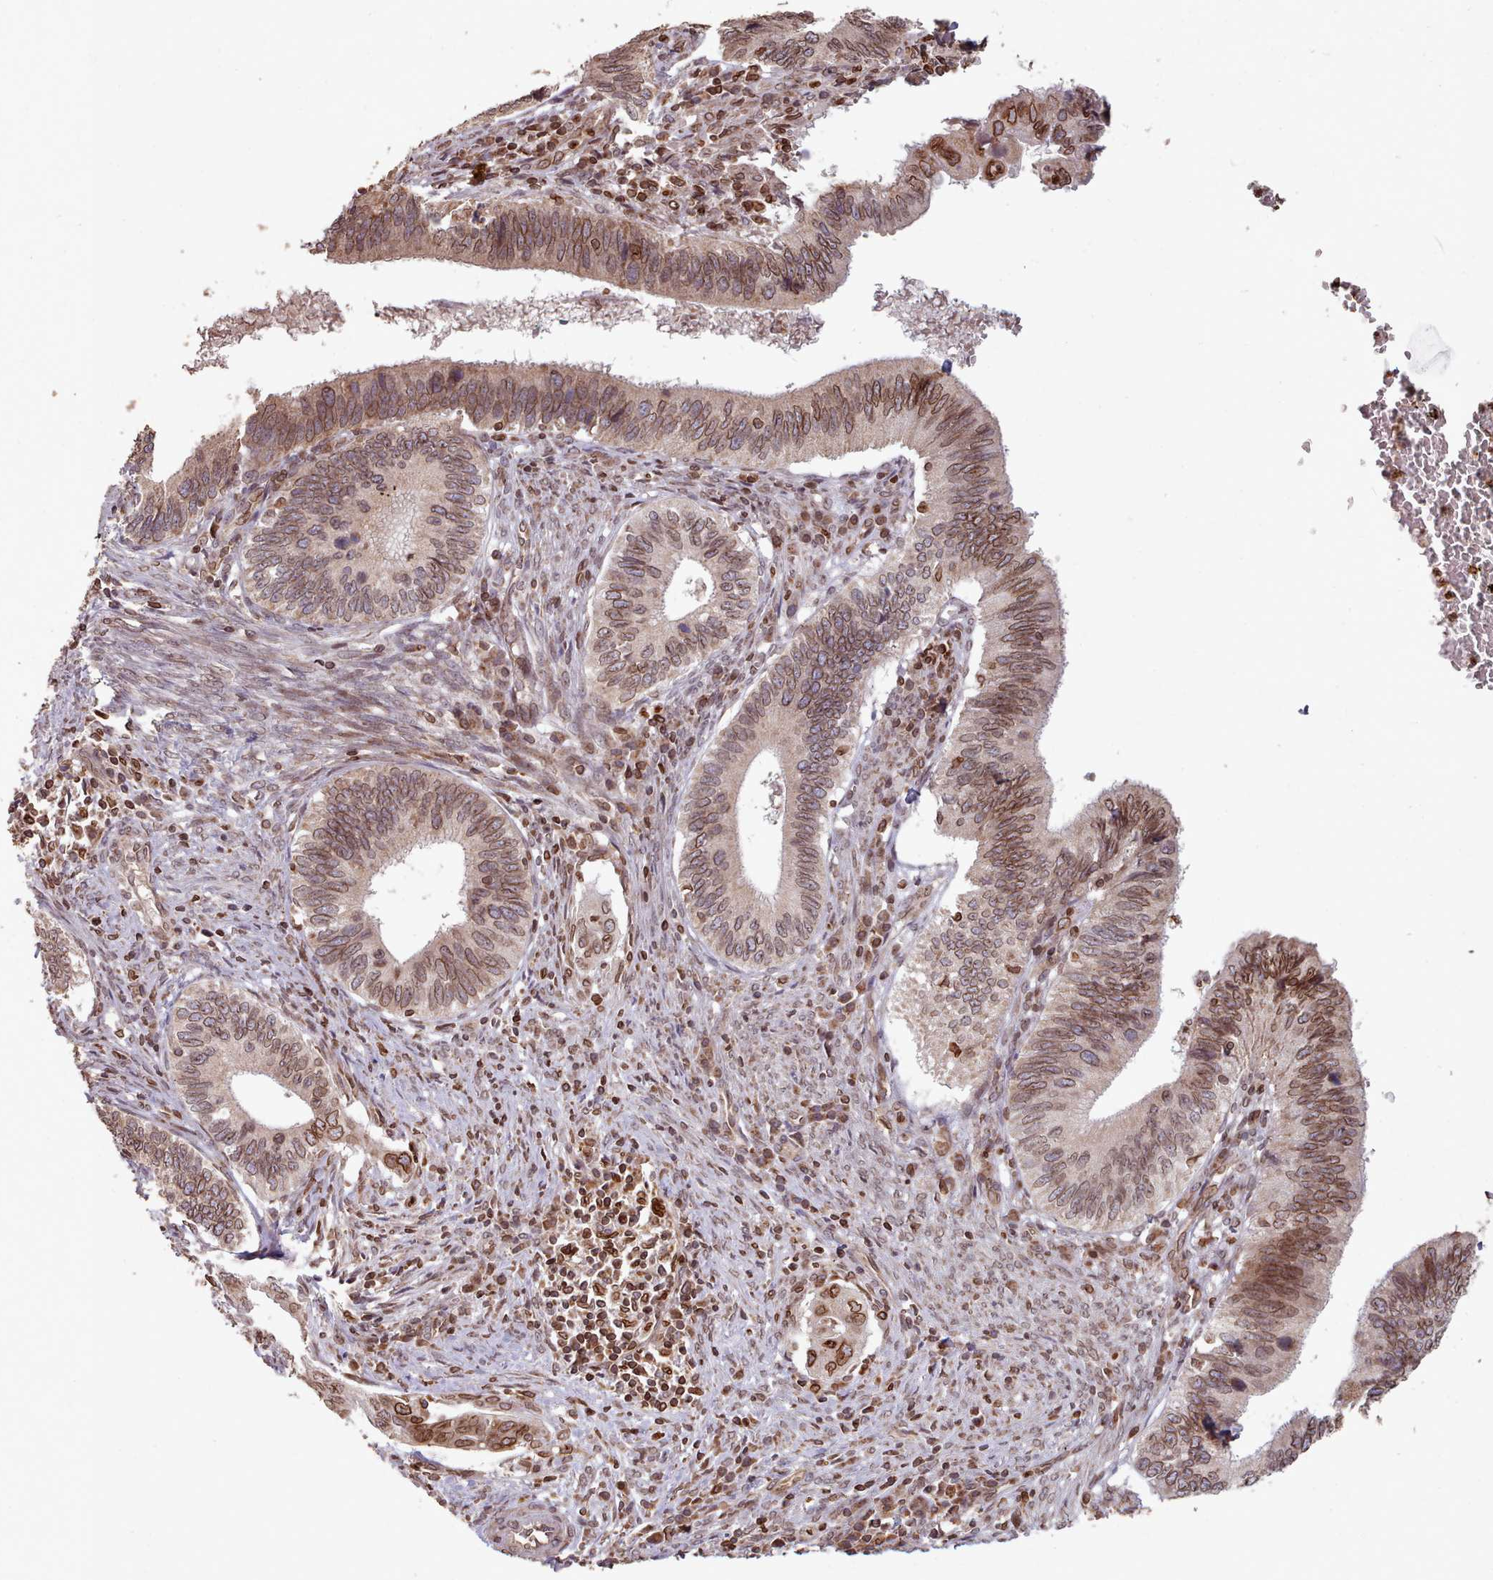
{"staining": {"intensity": "moderate", "quantity": ">75%", "location": "cytoplasmic/membranous,nuclear"}, "tissue": "cervical cancer", "cell_type": "Tumor cells", "image_type": "cancer", "snomed": [{"axis": "morphology", "description": "Adenocarcinoma, NOS"}, {"axis": "topography", "description": "Cervix"}], "caption": "Cervical cancer (adenocarcinoma) was stained to show a protein in brown. There is medium levels of moderate cytoplasmic/membranous and nuclear positivity in approximately >75% of tumor cells. Nuclei are stained in blue.", "gene": "TOR1AIP1", "patient": {"sex": "female", "age": 42}}